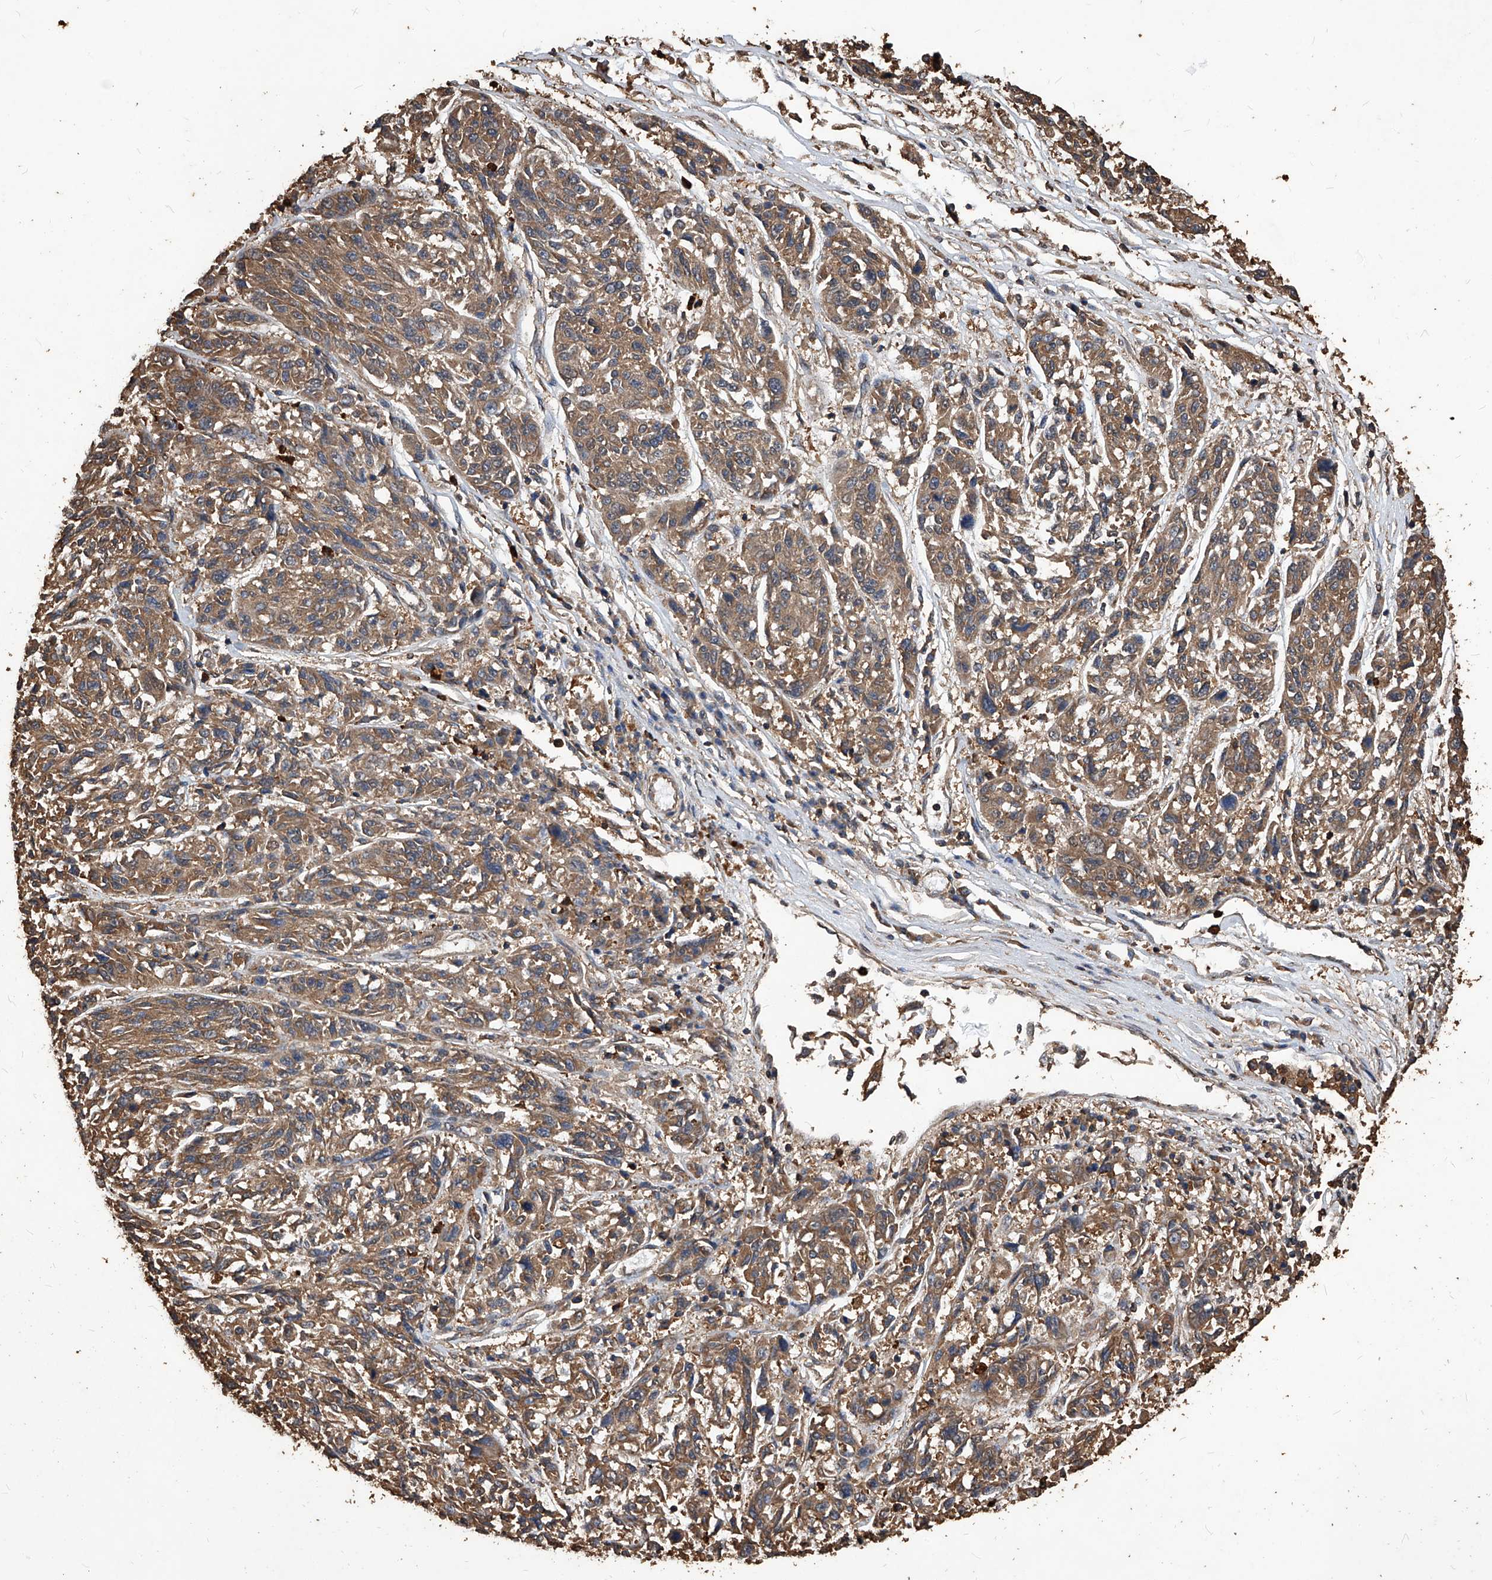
{"staining": {"intensity": "moderate", "quantity": ">75%", "location": "cytoplasmic/membranous"}, "tissue": "melanoma", "cell_type": "Tumor cells", "image_type": "cancer", "snomed": [{"axis": "morphology", "description": "Malignant melanoma, NOS"}, {"axis": "topography", "description": "Skin"}], "caption": "DAB immunohistochemical staining of human malignant melanoma exhibits moderate cytoplasmic/membranous protein staining in approximately >75% of tumor cells.", "gene": "UCP2", "patient": {"sex": "male", "age": 53}}